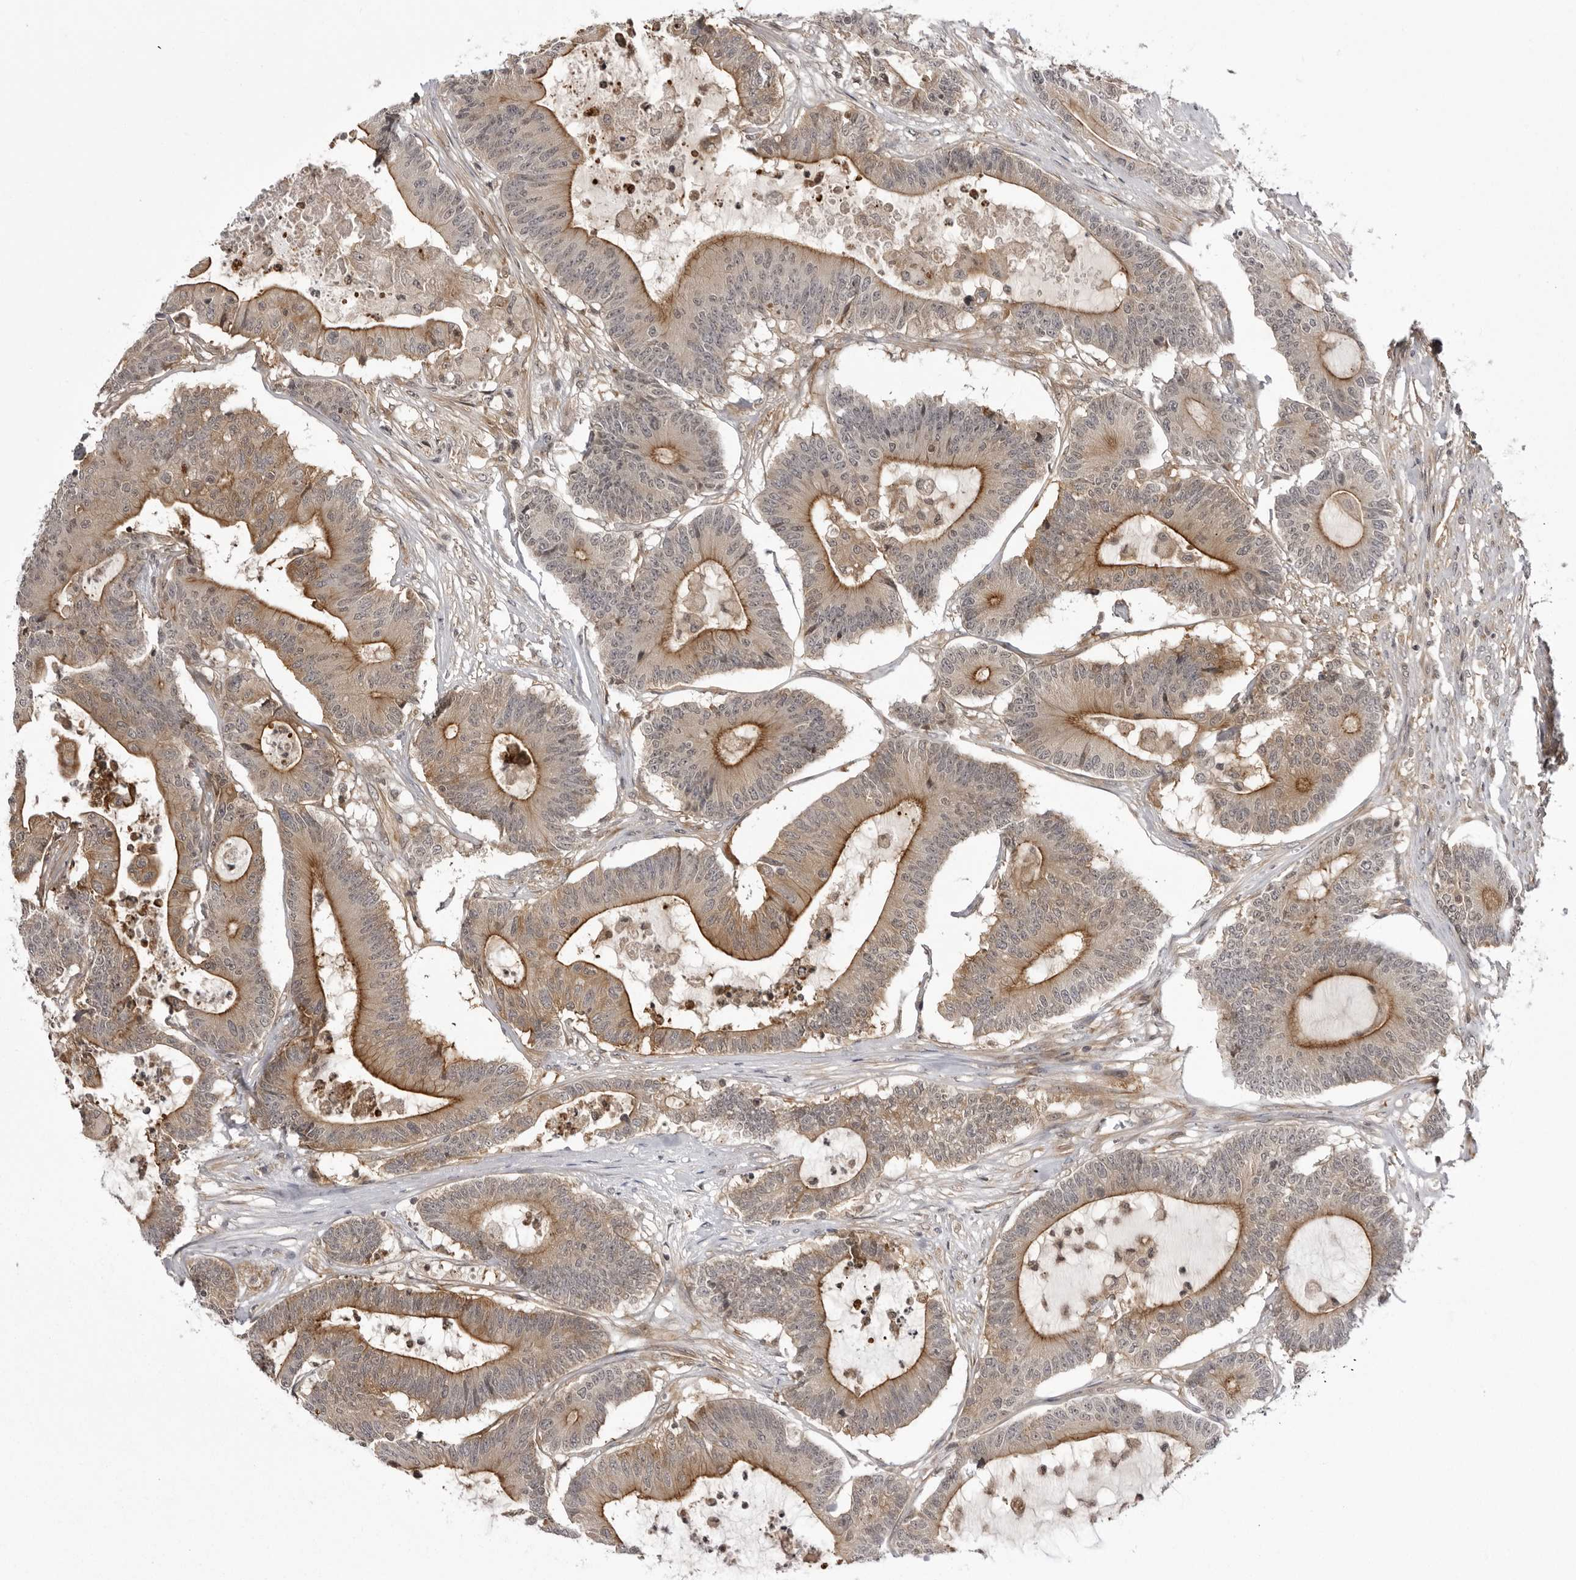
{"staining": {"intensity": "moderate", "quantity": "25%-75%", "location": "cytoplasmic/membranous"}, "tissue": "colorectal cancer", "cell_type": "Tumor cells", "image_type": "cancer", "snomed": [{"axis": "morphology", "description": "Adenocarcinoma, NOS"}, {"axis": "topography", "description": "Colon"}], "caption": "Immunohistochemical staining of human adenocarcinoma (colorectal) exhibits medium levels of moderate cytoplasmic/membranous protein positivity in about 25%-75% of tumor cells.", "gene": "USP43", "patient": {"sex": "female", "age": 84}}